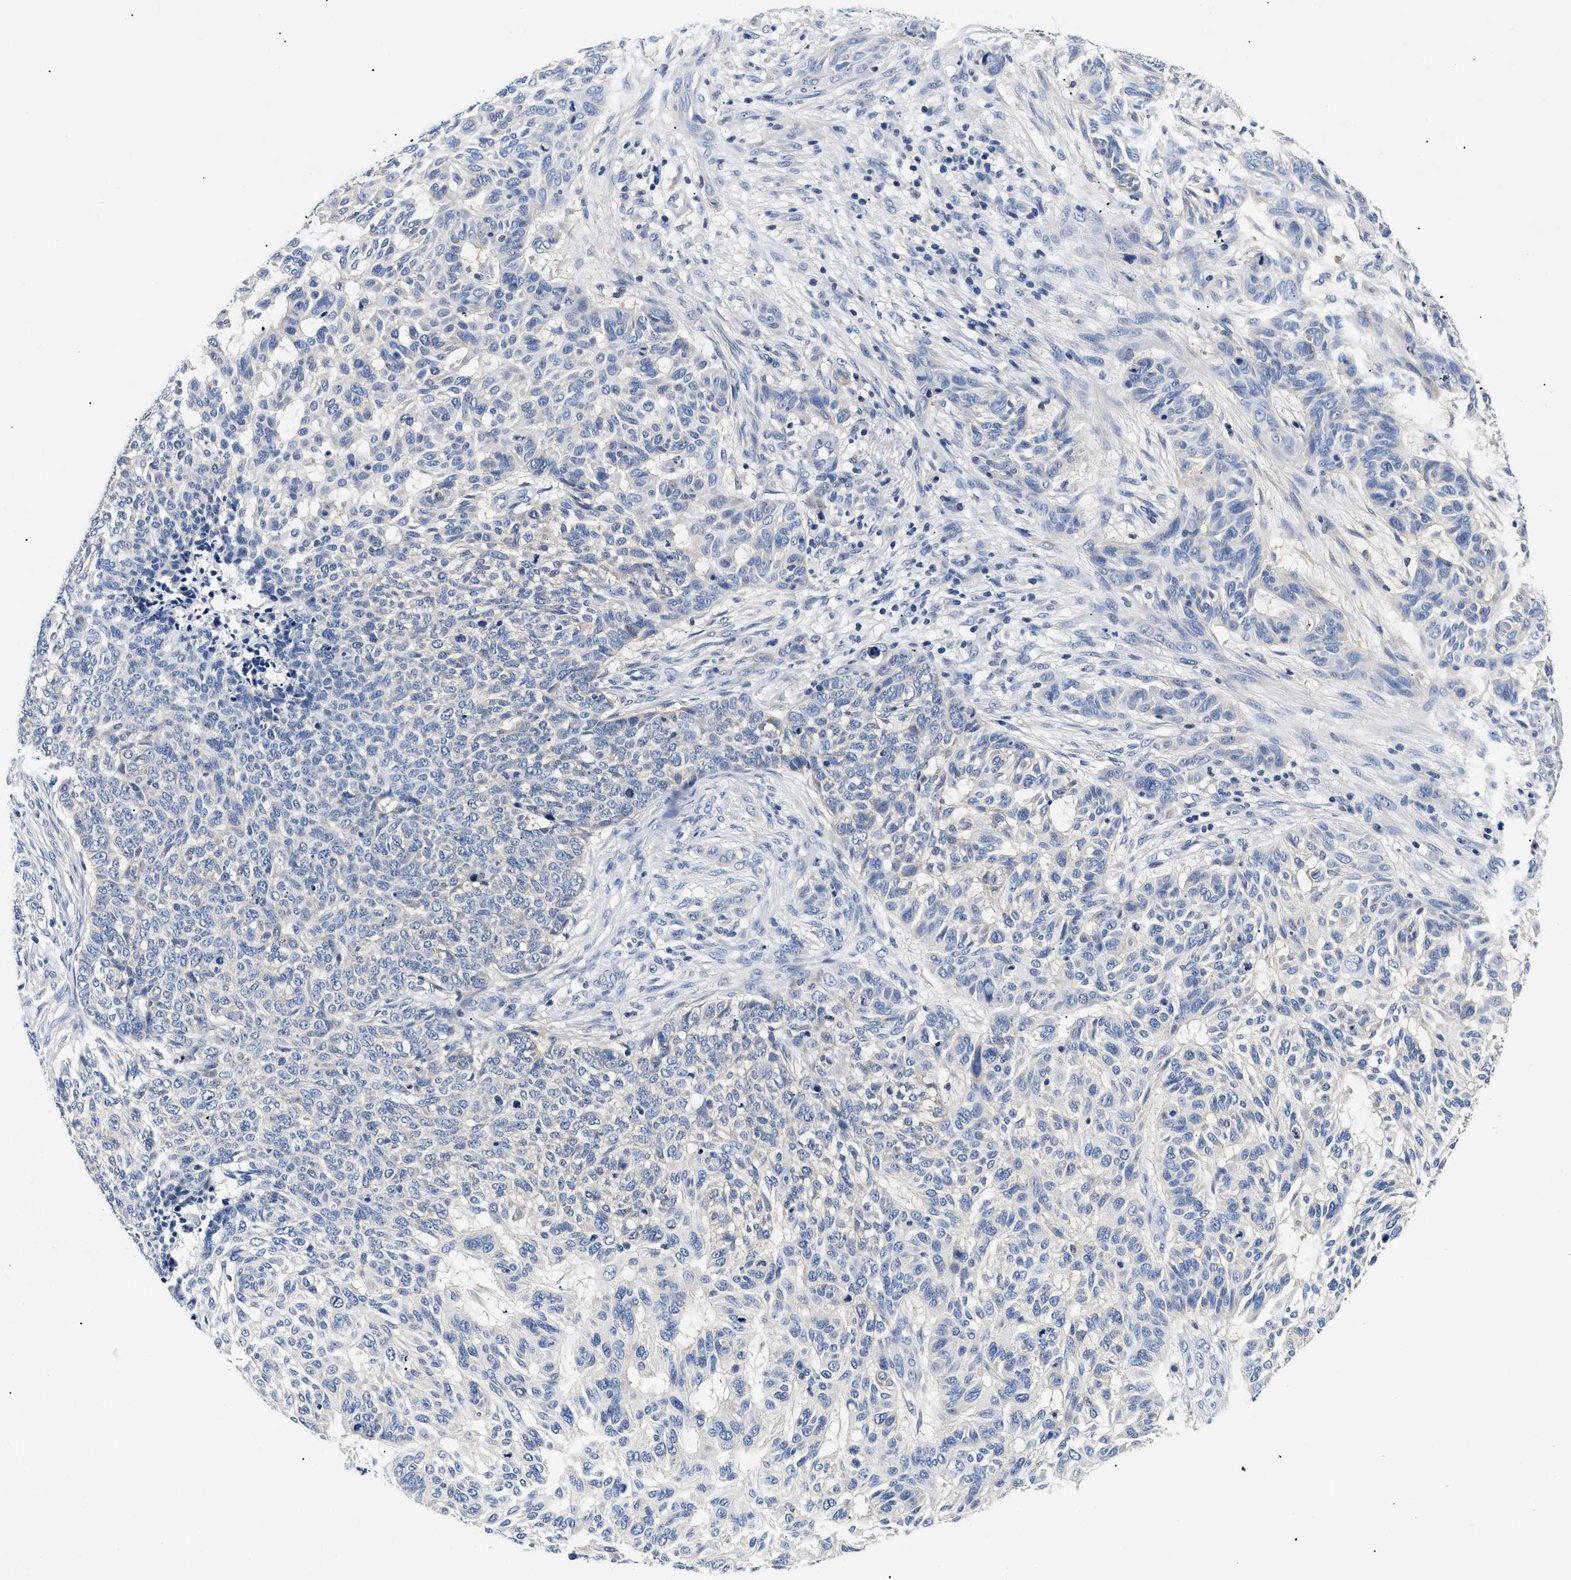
{"staining": {"intensity": "negative", "quantity": "none", "location": "none"}, "tissue": "skin cancer", "cell_type": "Tumor cells", "image_type": "cancer", "snomed": [{"axis": "morphology", "description": "Basal cell carcinoma"}, {"axis": "topography", "description": "Skin"}], "caption": "Immunohistochemistry histopathology image of neoplastic tissue: human basal cell carcinoma (skin) stained with DAB exhibits no significant protein positivity in tumor cells.", "gene": "MEA1", "patient": {"sex": "male", "age": 85}}